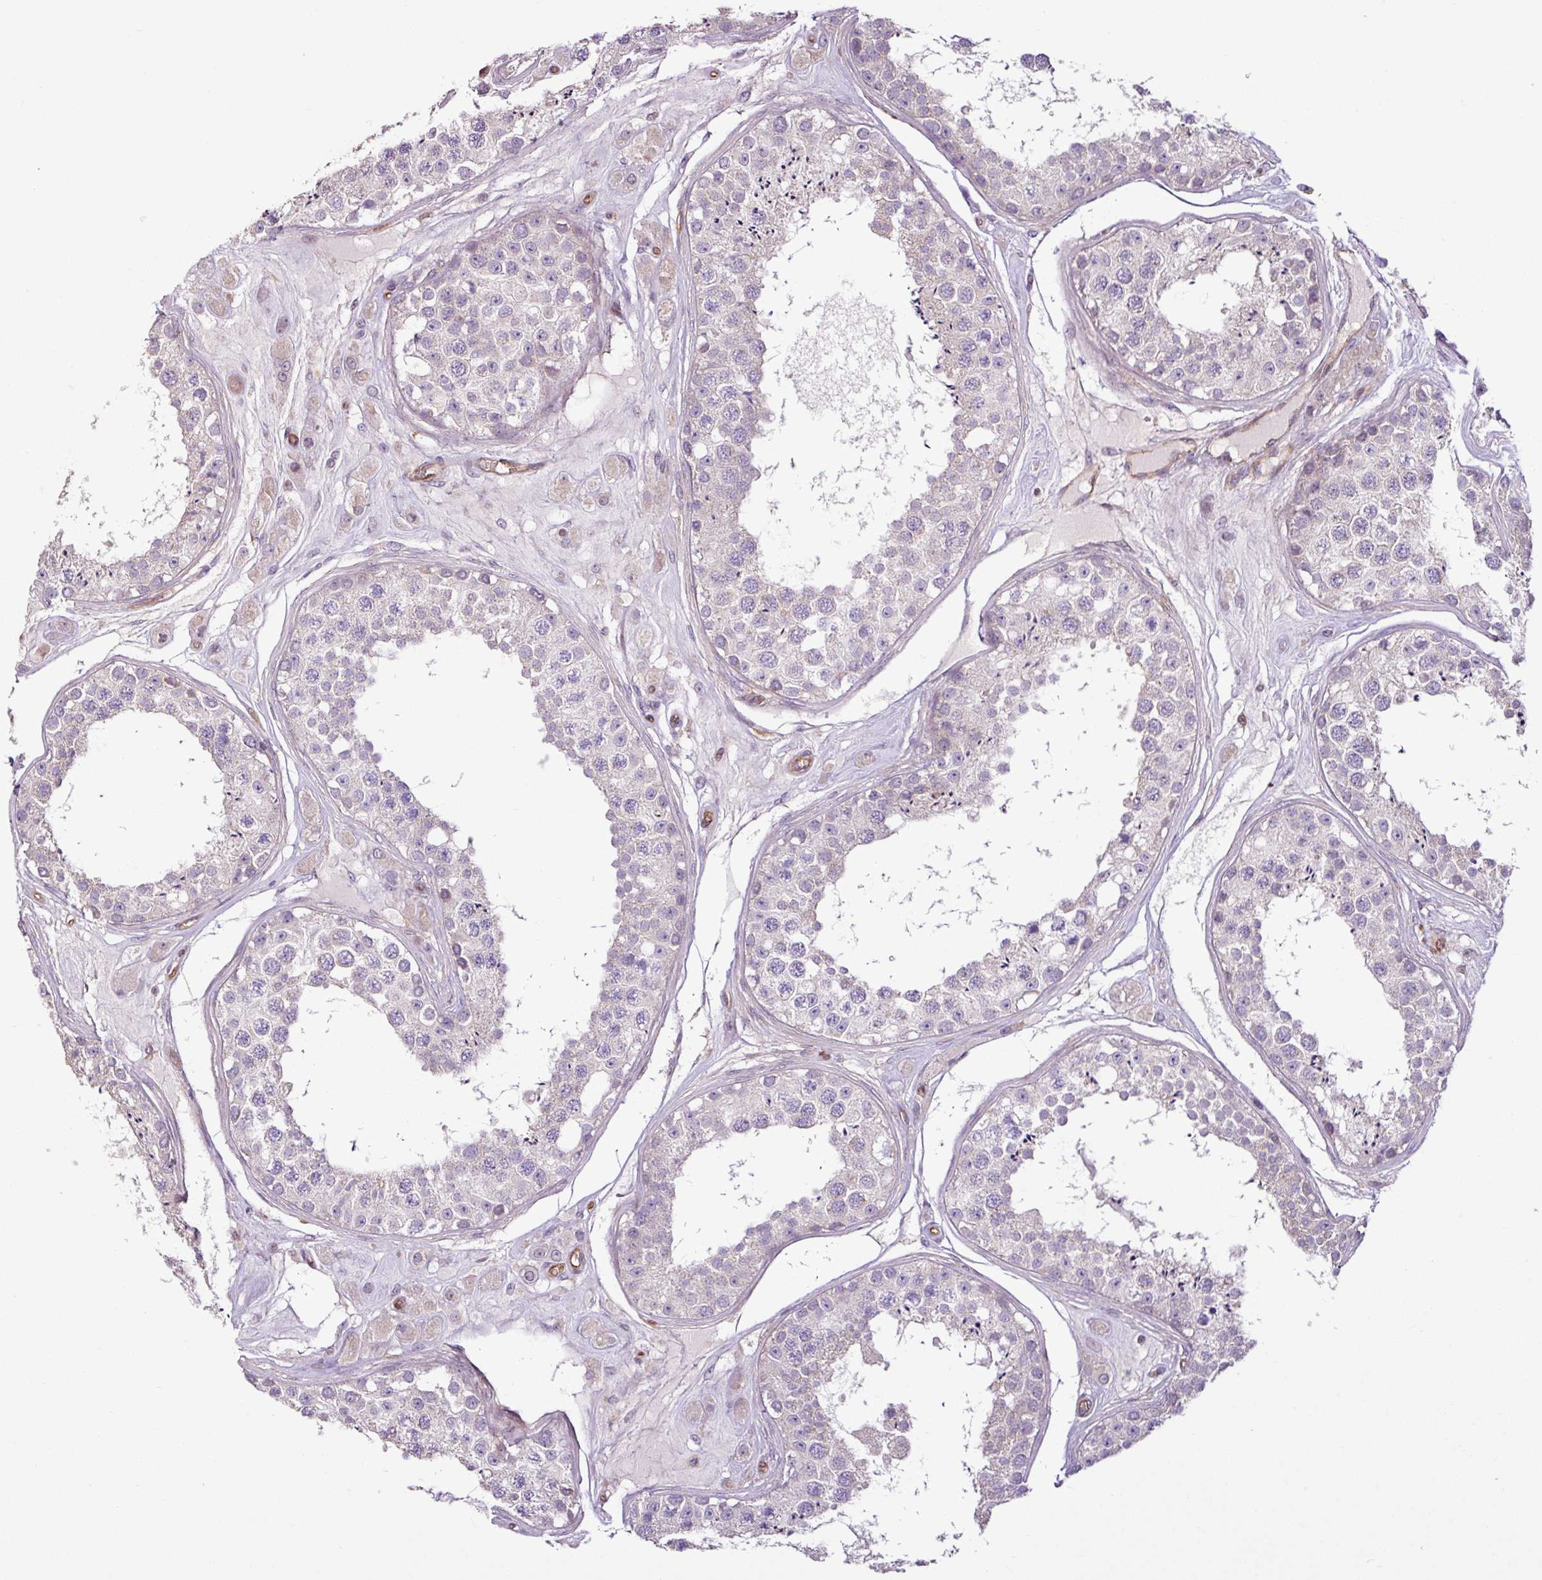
{"staining": {"intensity": "negative", "quantity": "none", "location": "none"}, "tissue": "testis", "cell_type": "Cells in seminiferous ducts", "image_type": "normal", "snomed": [{"axis": "morphology", "description": "Normal tissue, NOS"}, {"axis": "topography", "description": "Testis"}], "caption": "Immunohistochemical staining of benign testis shows no significant staining in cells in seminiferous ducts.", "gene": "ZNF106", "patient": {"sex": "male", "age": 25}}